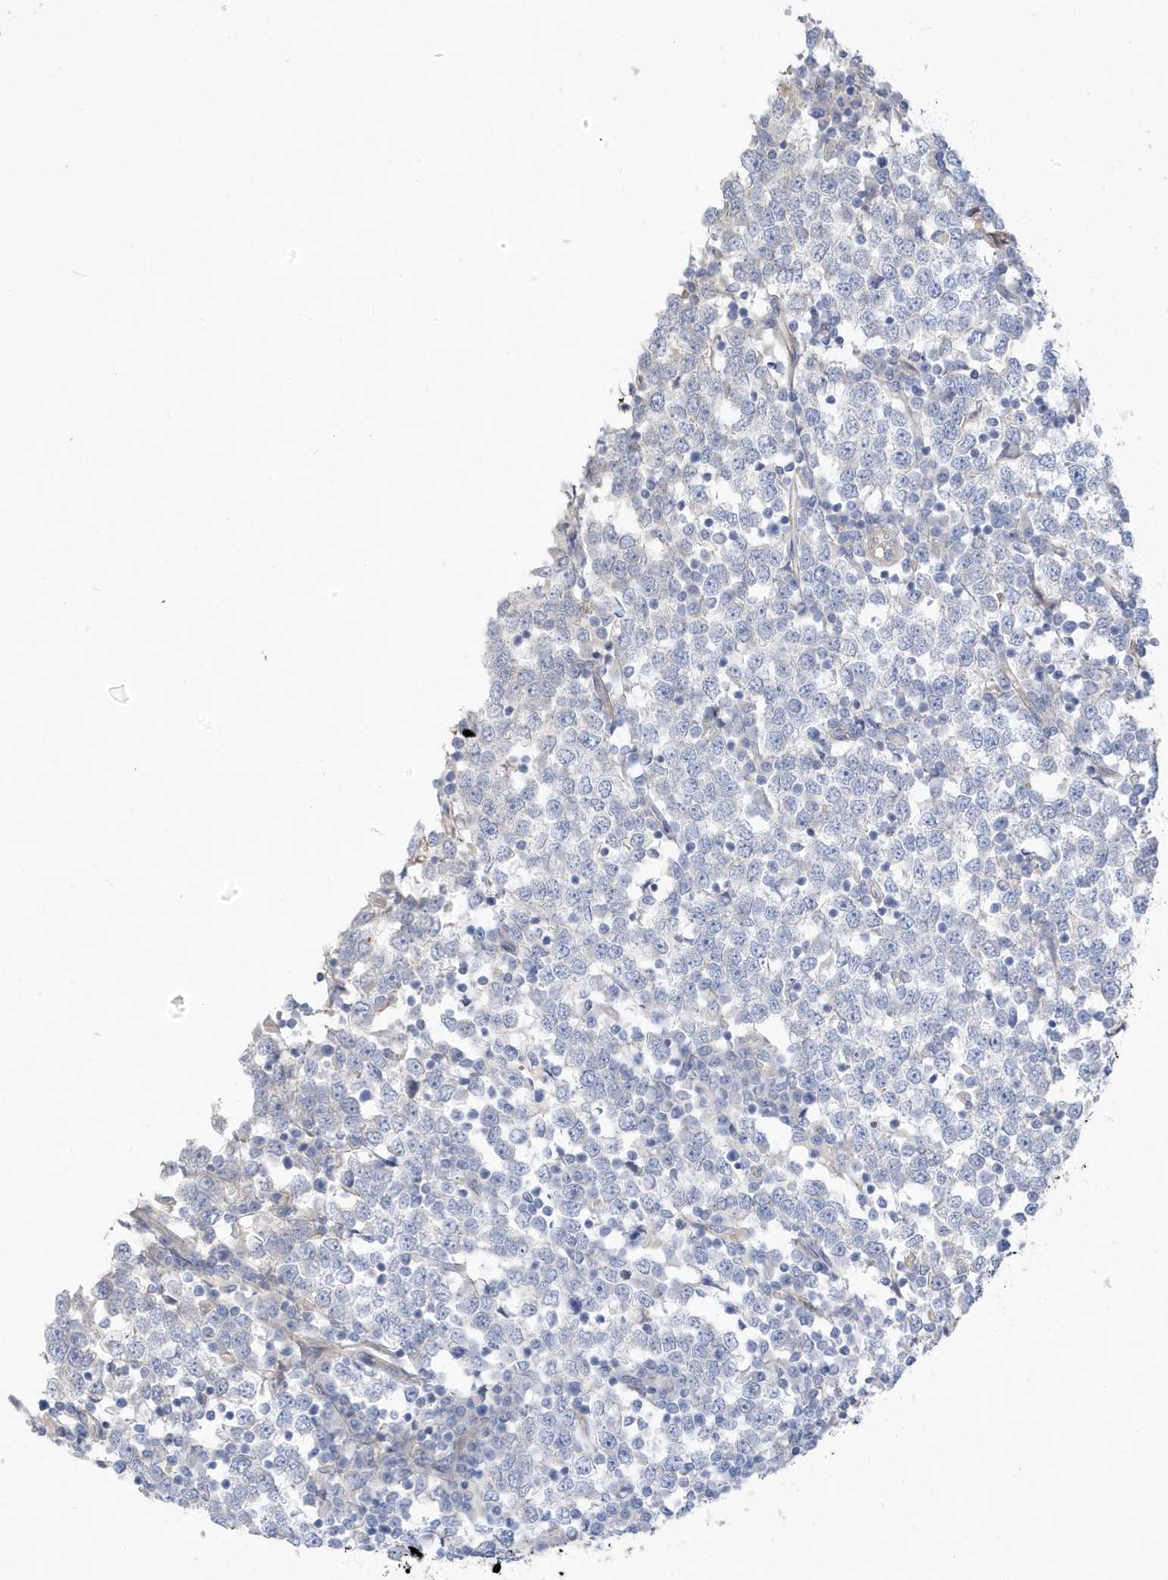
{"staining": {"intensity": "negative", "quantity": "none", "location": "none"}, "tissue": "testis cancer", "cell_type": "Tumor cells", "image_type": "cancer", "snomed": [{"axis": "morphology", "description": "Seminoma, NOS"}, {"axis": "topography", "description": "Testis"}], "caption": "Tumor cells are negative for brown protein staining in testis cancer (seminoma).", "gene": "ATP13A5", "patient": {"sex": "male", "age": 65}}